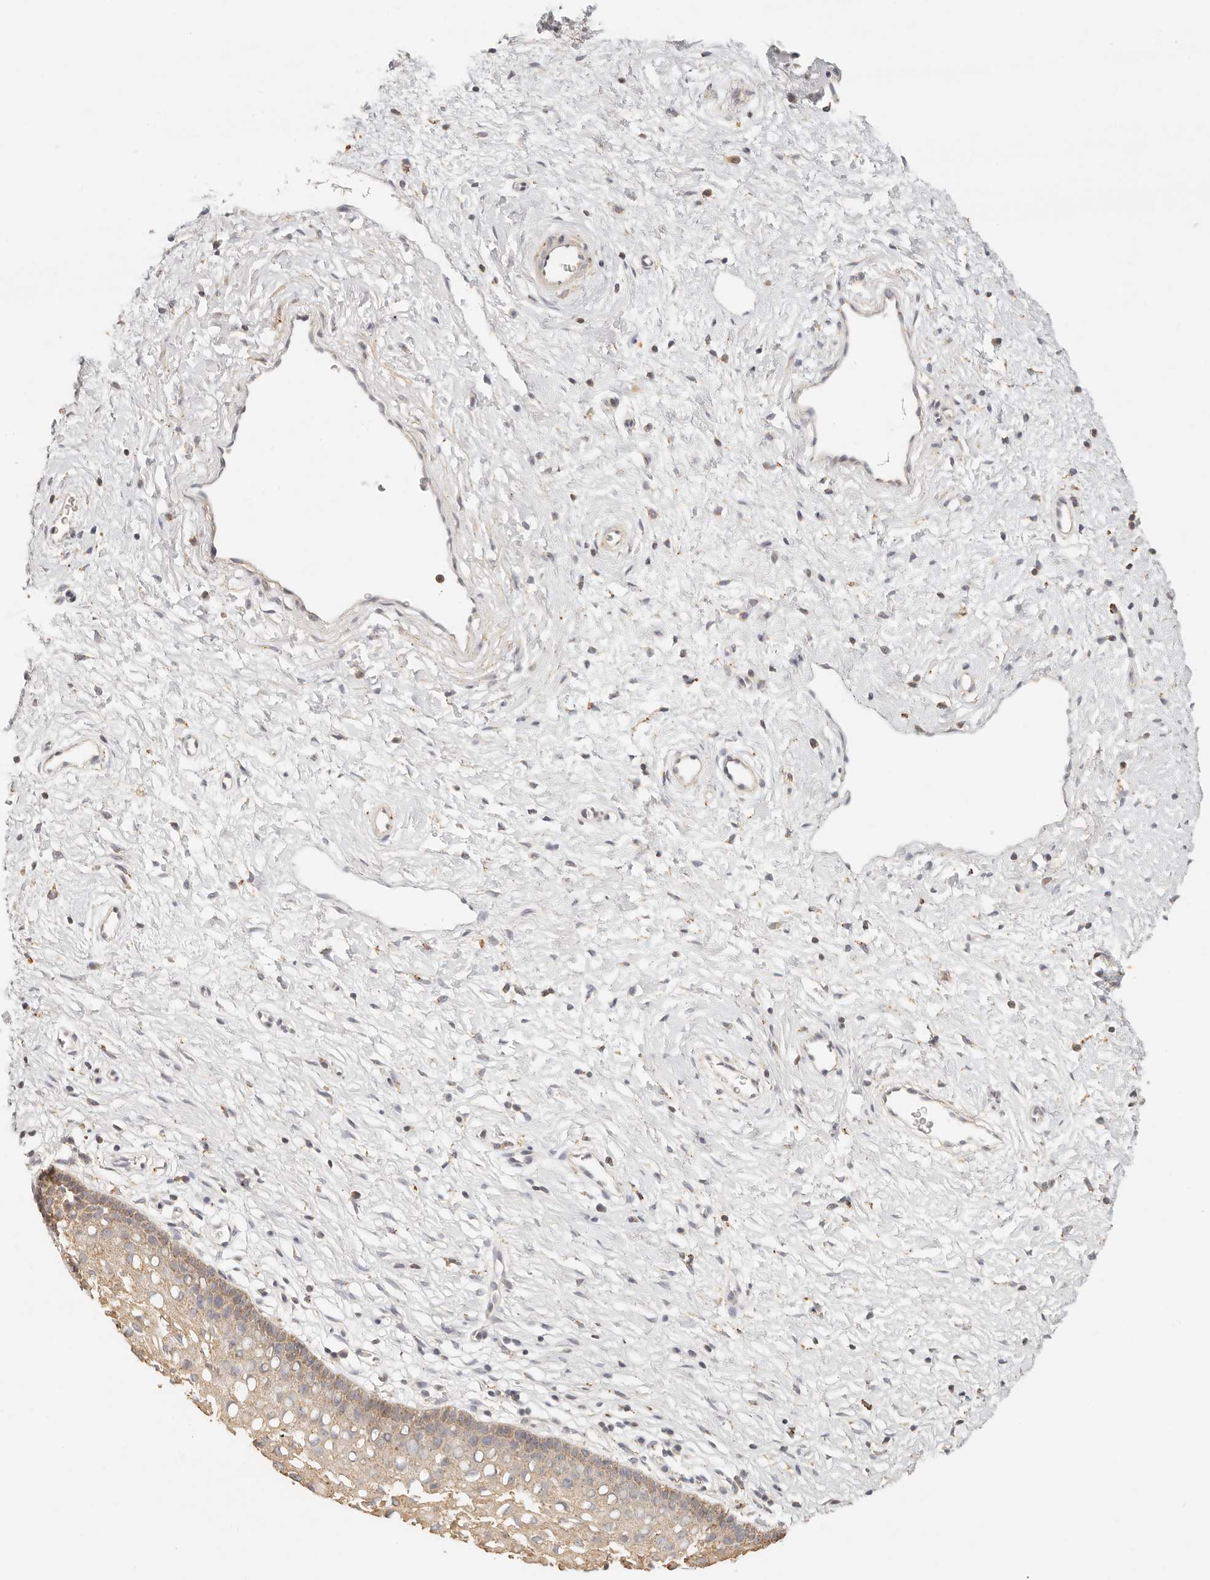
{"staining": {"intensity": "weak", "quantity": ">75%", "location": "cytoplasmic/membranous"}, "tissue": "cervix", "cell_type": "Glandular cells", "image_type": "normal", "snomed": [{"axis": "morphology", "description": "Normal tissue, NOS"}, {"axis": "topography", "description": "Cervix"}], "caption": "Protein expression analysis of unremarkable human cervix reveals weak cytoplasmic/membranous staining in about >75% of glandular cells. The protein of interest is stained brown, and the nuclei are stained in blue (DAB (3,3'-diaminobenzidine) IHC with brightfield microscopy, high magnification).", "gene": "CNMD", "patient": {"sex": "female", "age": 27}}